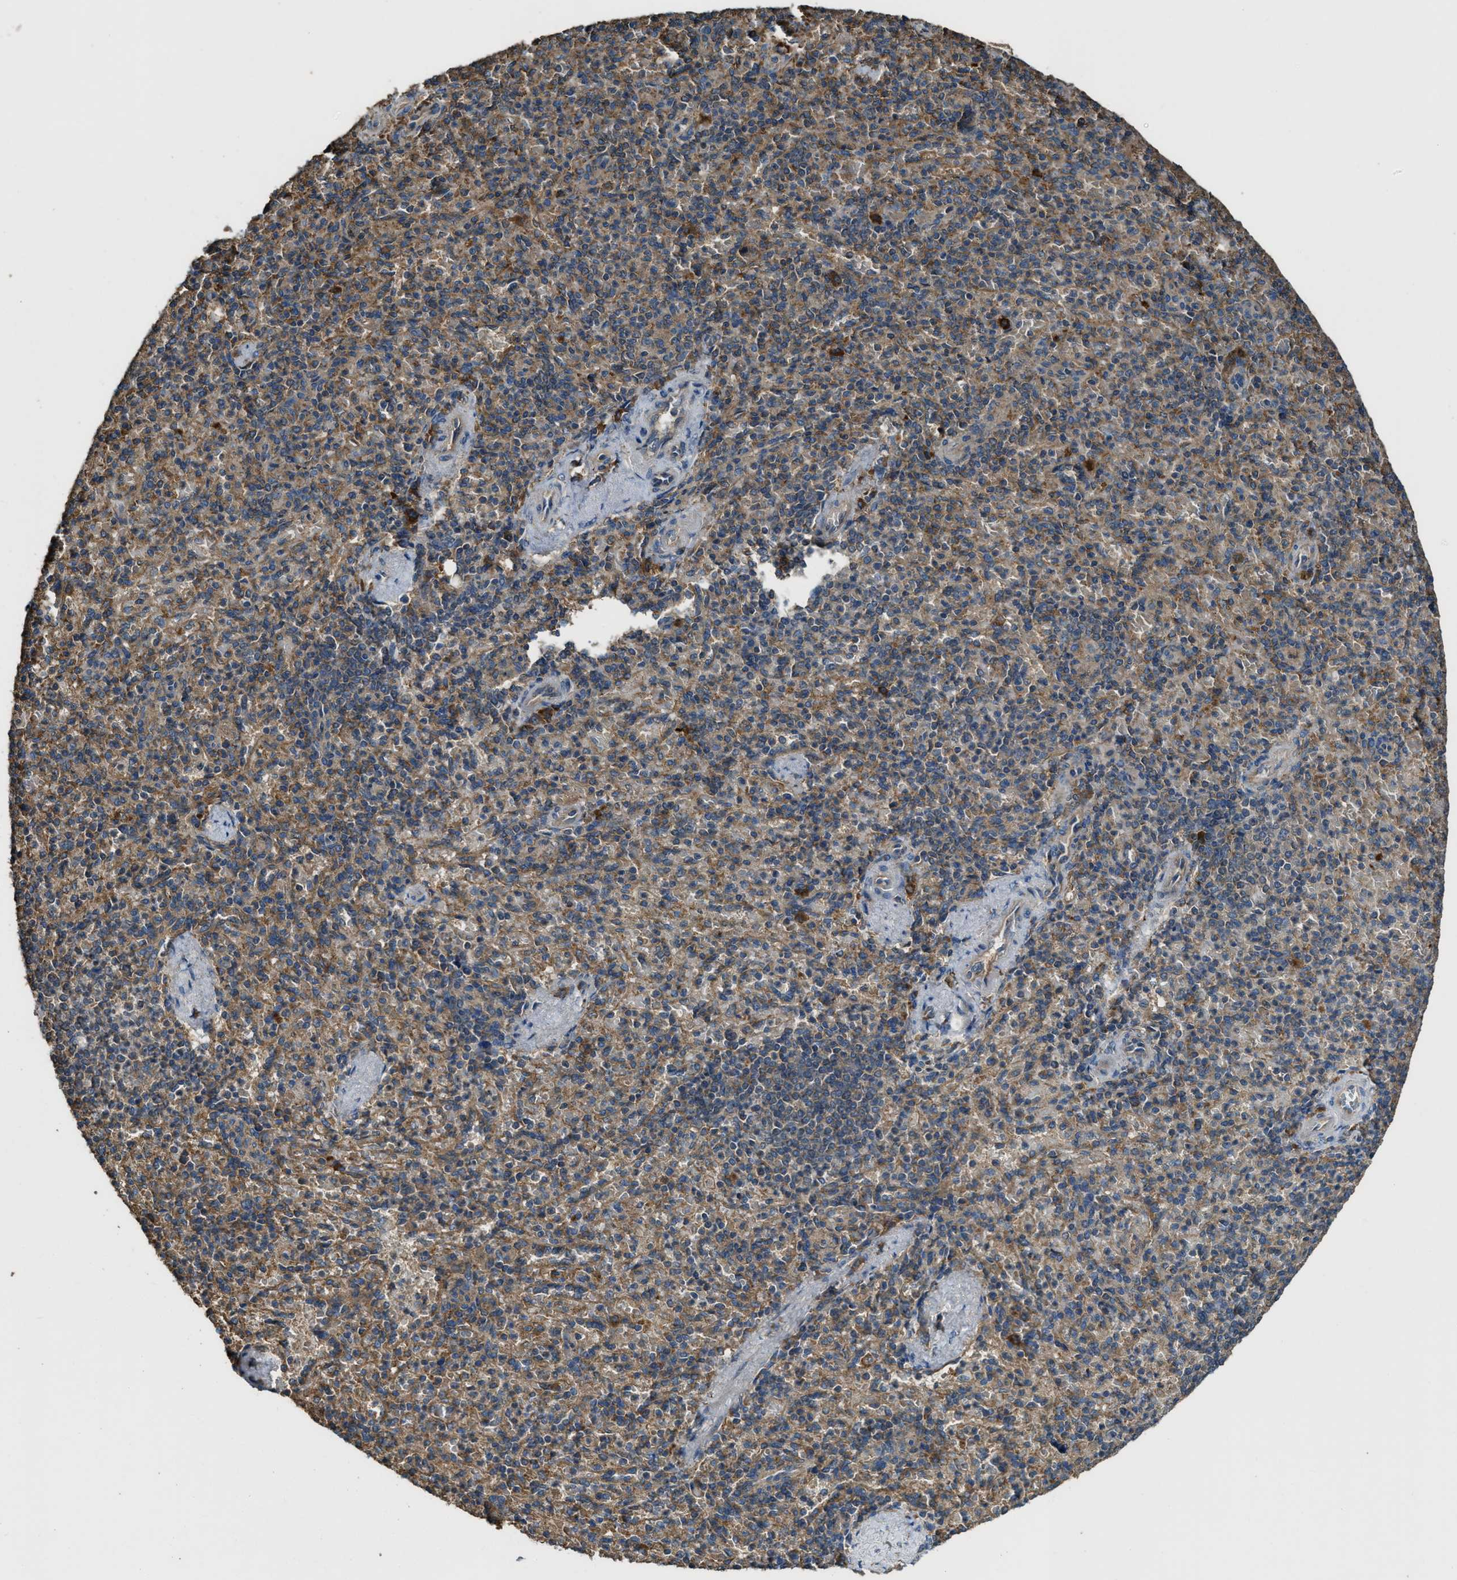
{"staining": {"intensity": "moderate", "quantity": ">75%", "location": "cytoplasmic/membranous"}, "tissue": "spleen", "cell_type": "Cells in red pulp", "image_type": "normal", "snomed": [{"axis": "morphology", "description": "Normal tissue, NOS"}, {"axis": "topography", "description": "Spleen"}], "caption": "Immunohistochemical staining of normal human spleen demonstrates moderate cytoplasmic/membranous protein staining in approximately >75% of cells in red pulp. (DAB = brown stain, brightfield microscopy at high magnification).", "gene": "MAP3K8", "patient": {"sex": "female", "age": 74}}